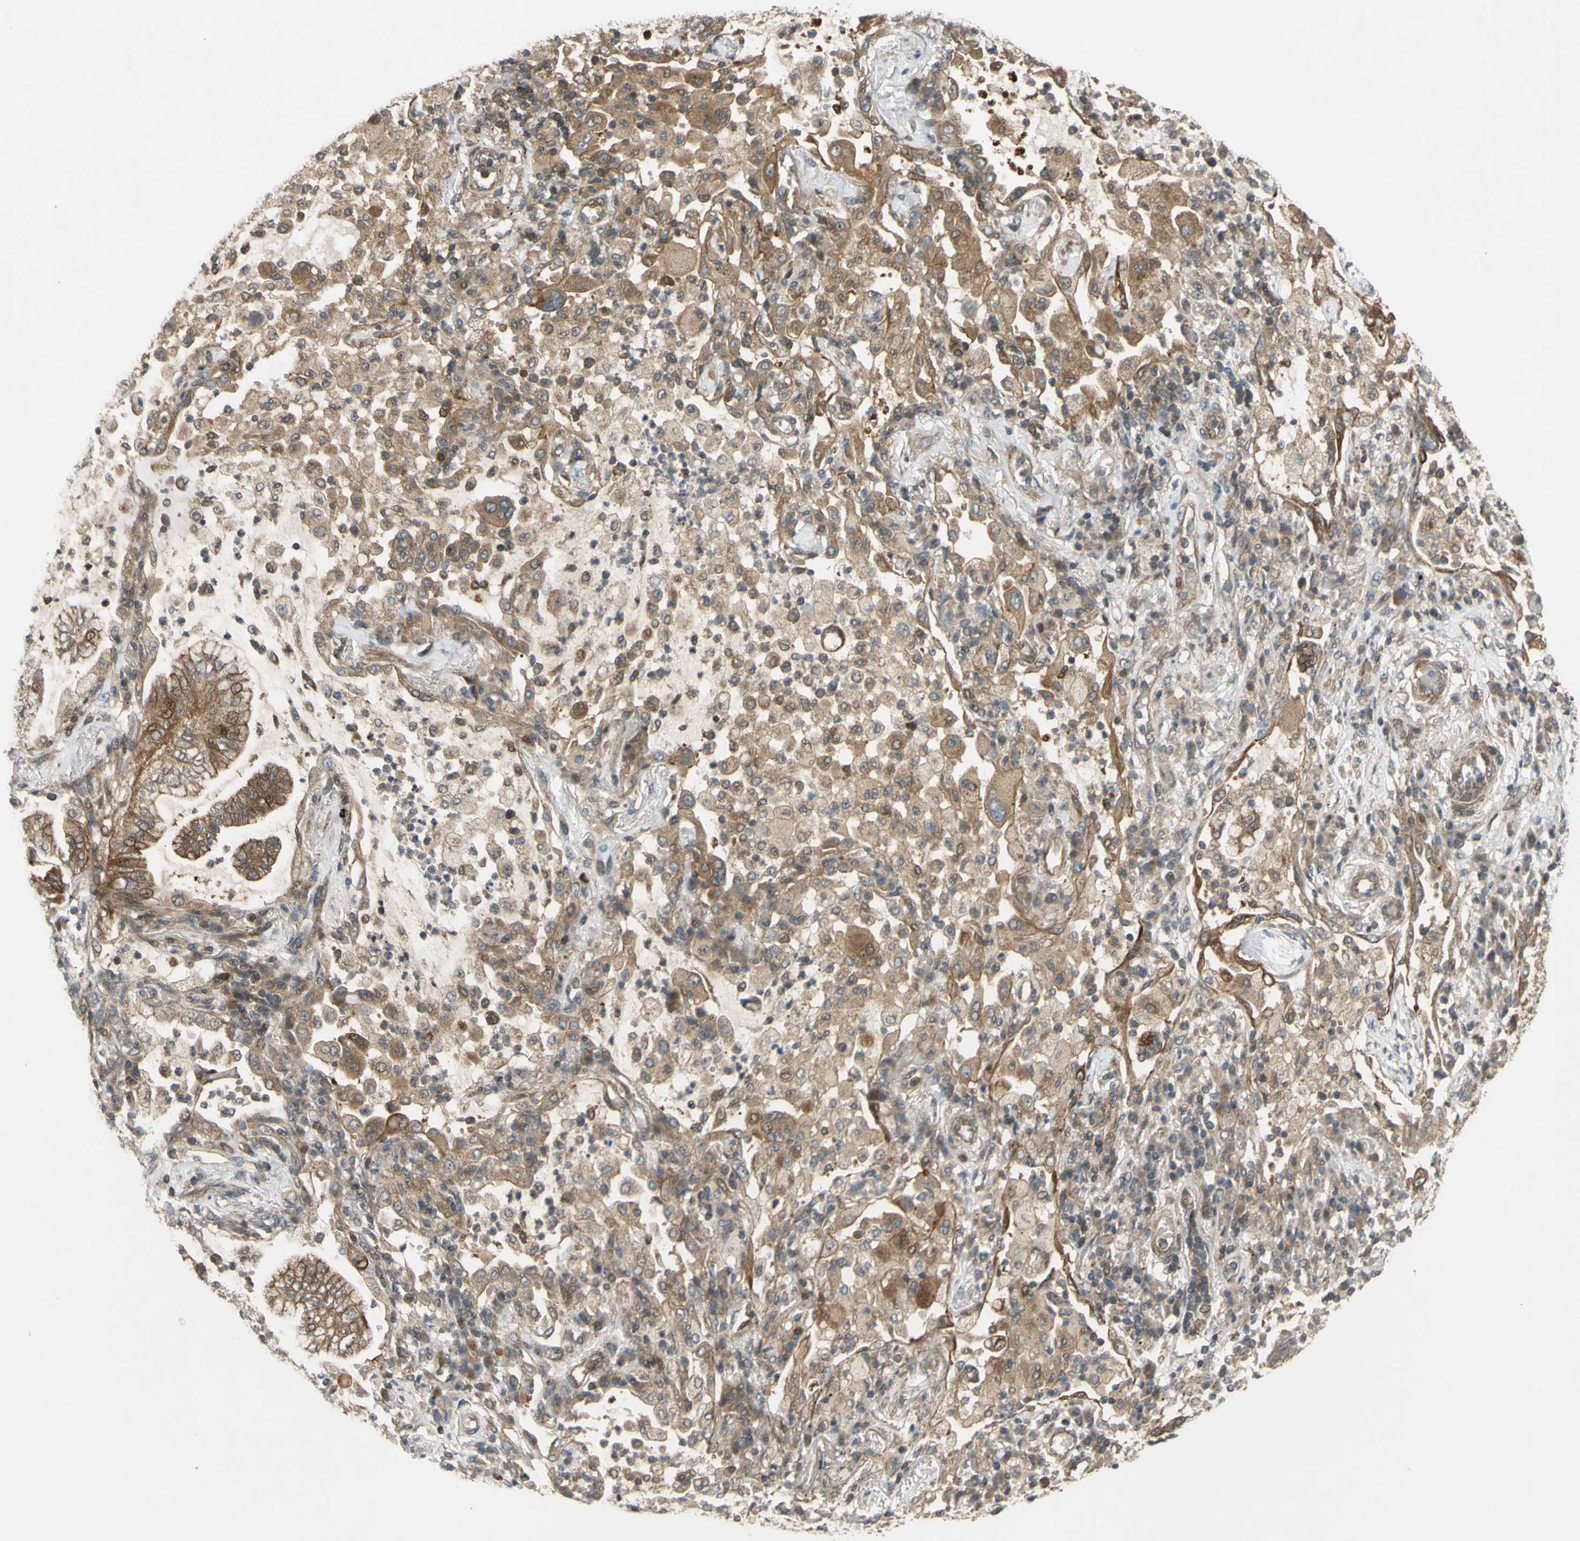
{"staining": {"intensity": "moderate", "quantity": ">75%", "location": "cytoplasmic/membranous"}, "tissue": "lung cancer", "cell_type": "Tumor cells", "image_type": "cancer", "snomed": [{"axis": "morphology", "description": "Normal tissue, NOS"}, {"axis": "morphology", "description": "Adenocarcinoma, NOS"}, {"axis": "topography", "description": "Bronchus"}, {"axis": "topography", "description": "Lung"}], "caption": "Immunohistochemistry (IHC) (DAB) staining of lung cancer demonstrates moderate cytoplasmic/membranous protein expression in about >75% of tumor cells.", "gene": "FLII", "patient": {"sex": "female", "age": 70}}